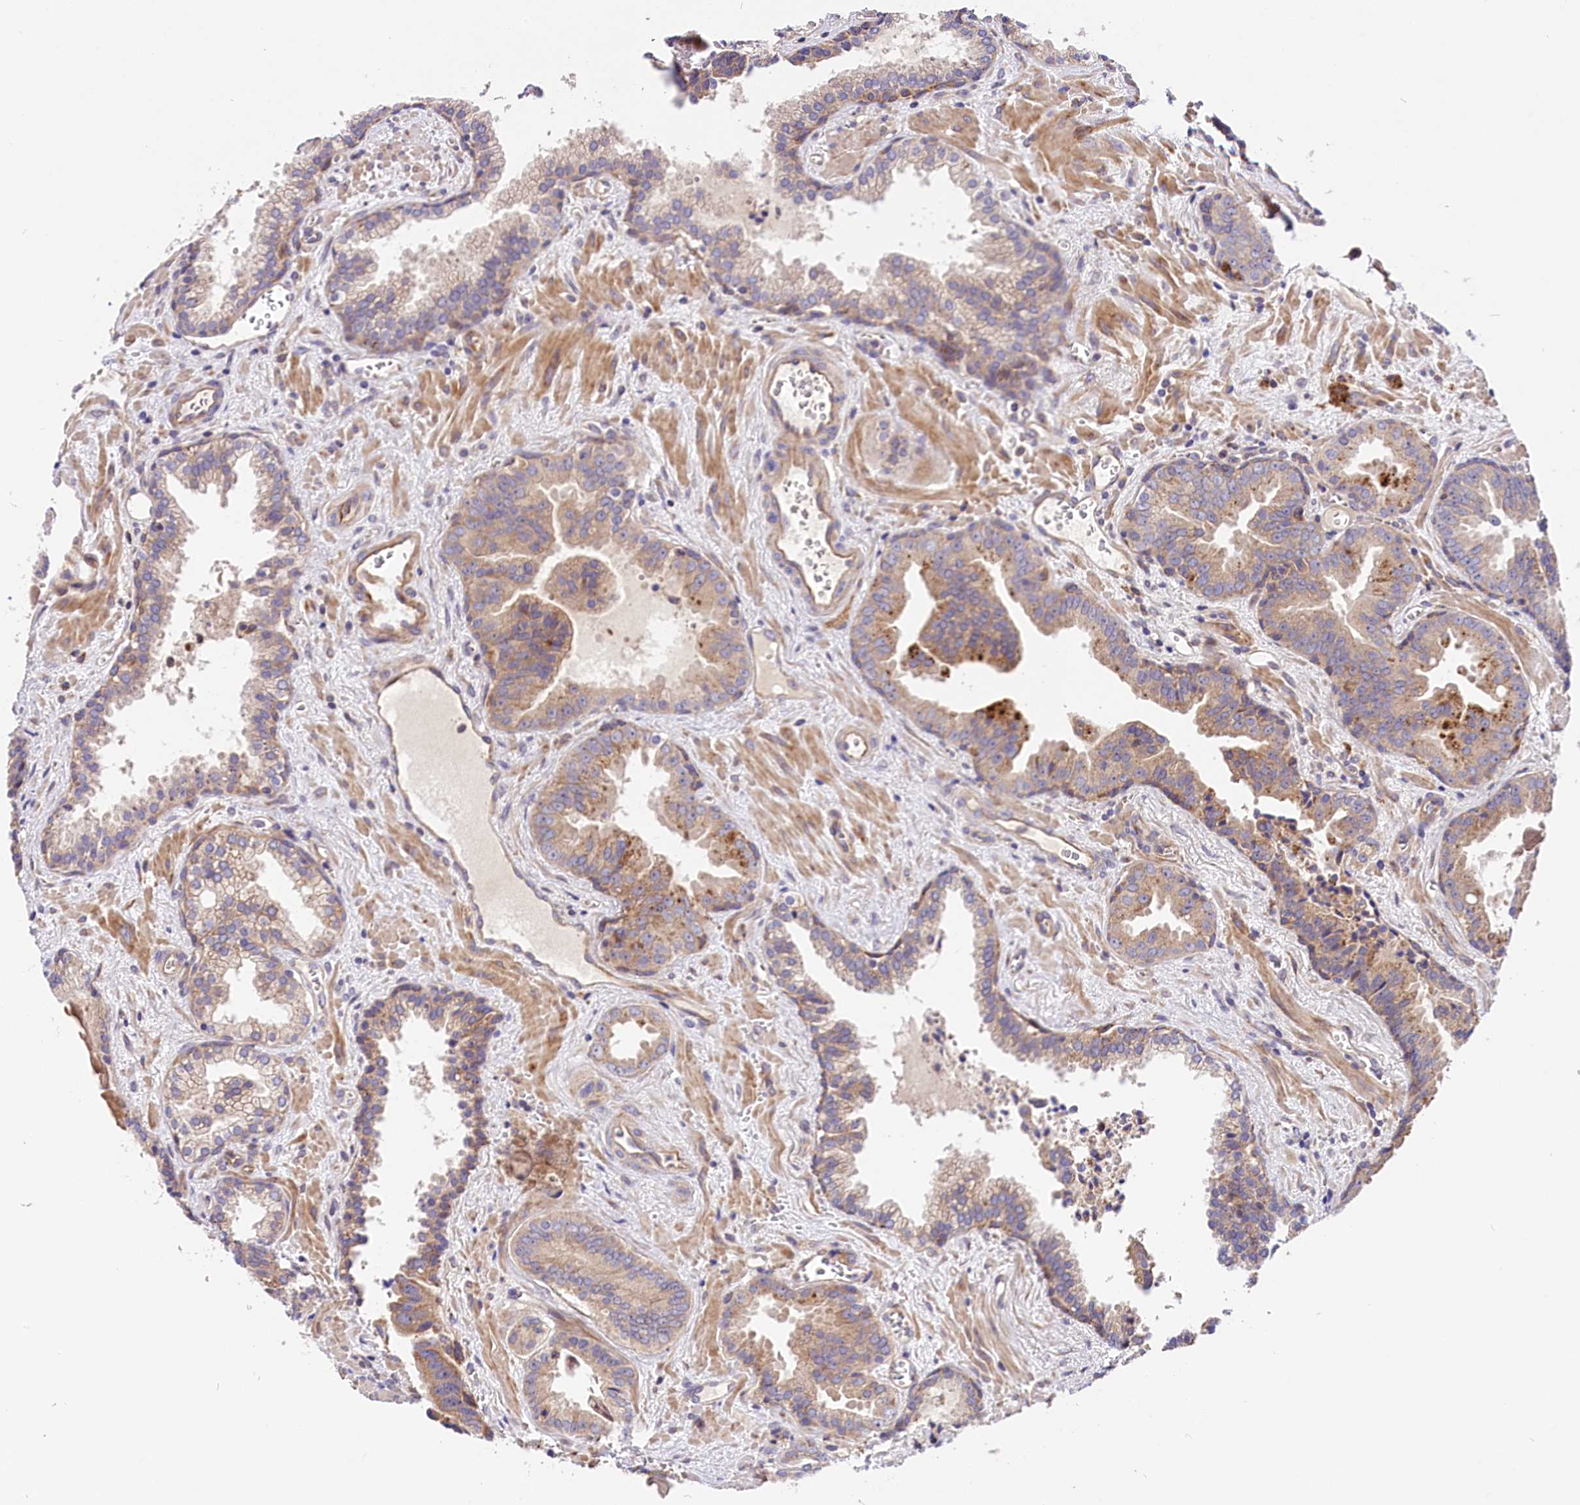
{"staining": {"intensity": "weak", "quantity": "25%-75%", "location": "cytoplasmic/membranous"}, "tissue": "prostate cancer", "cell_type": "Tumor cells", "image_type": "cancer", "snomed": [{"axis": "morphology", "description": "Adenocarcinoma, High grade"}, {"axis": "topography", "description": "Prostate"}], "caption": "Human prostate adenocarcinoma (high-grade) stained with a brown dye shows weak cytoplasmic/membranous positive staining in approximately 25%-75% of tumor cells.", "gene": "ARMC6", "patient": {"sex": "male", "age": 68}}